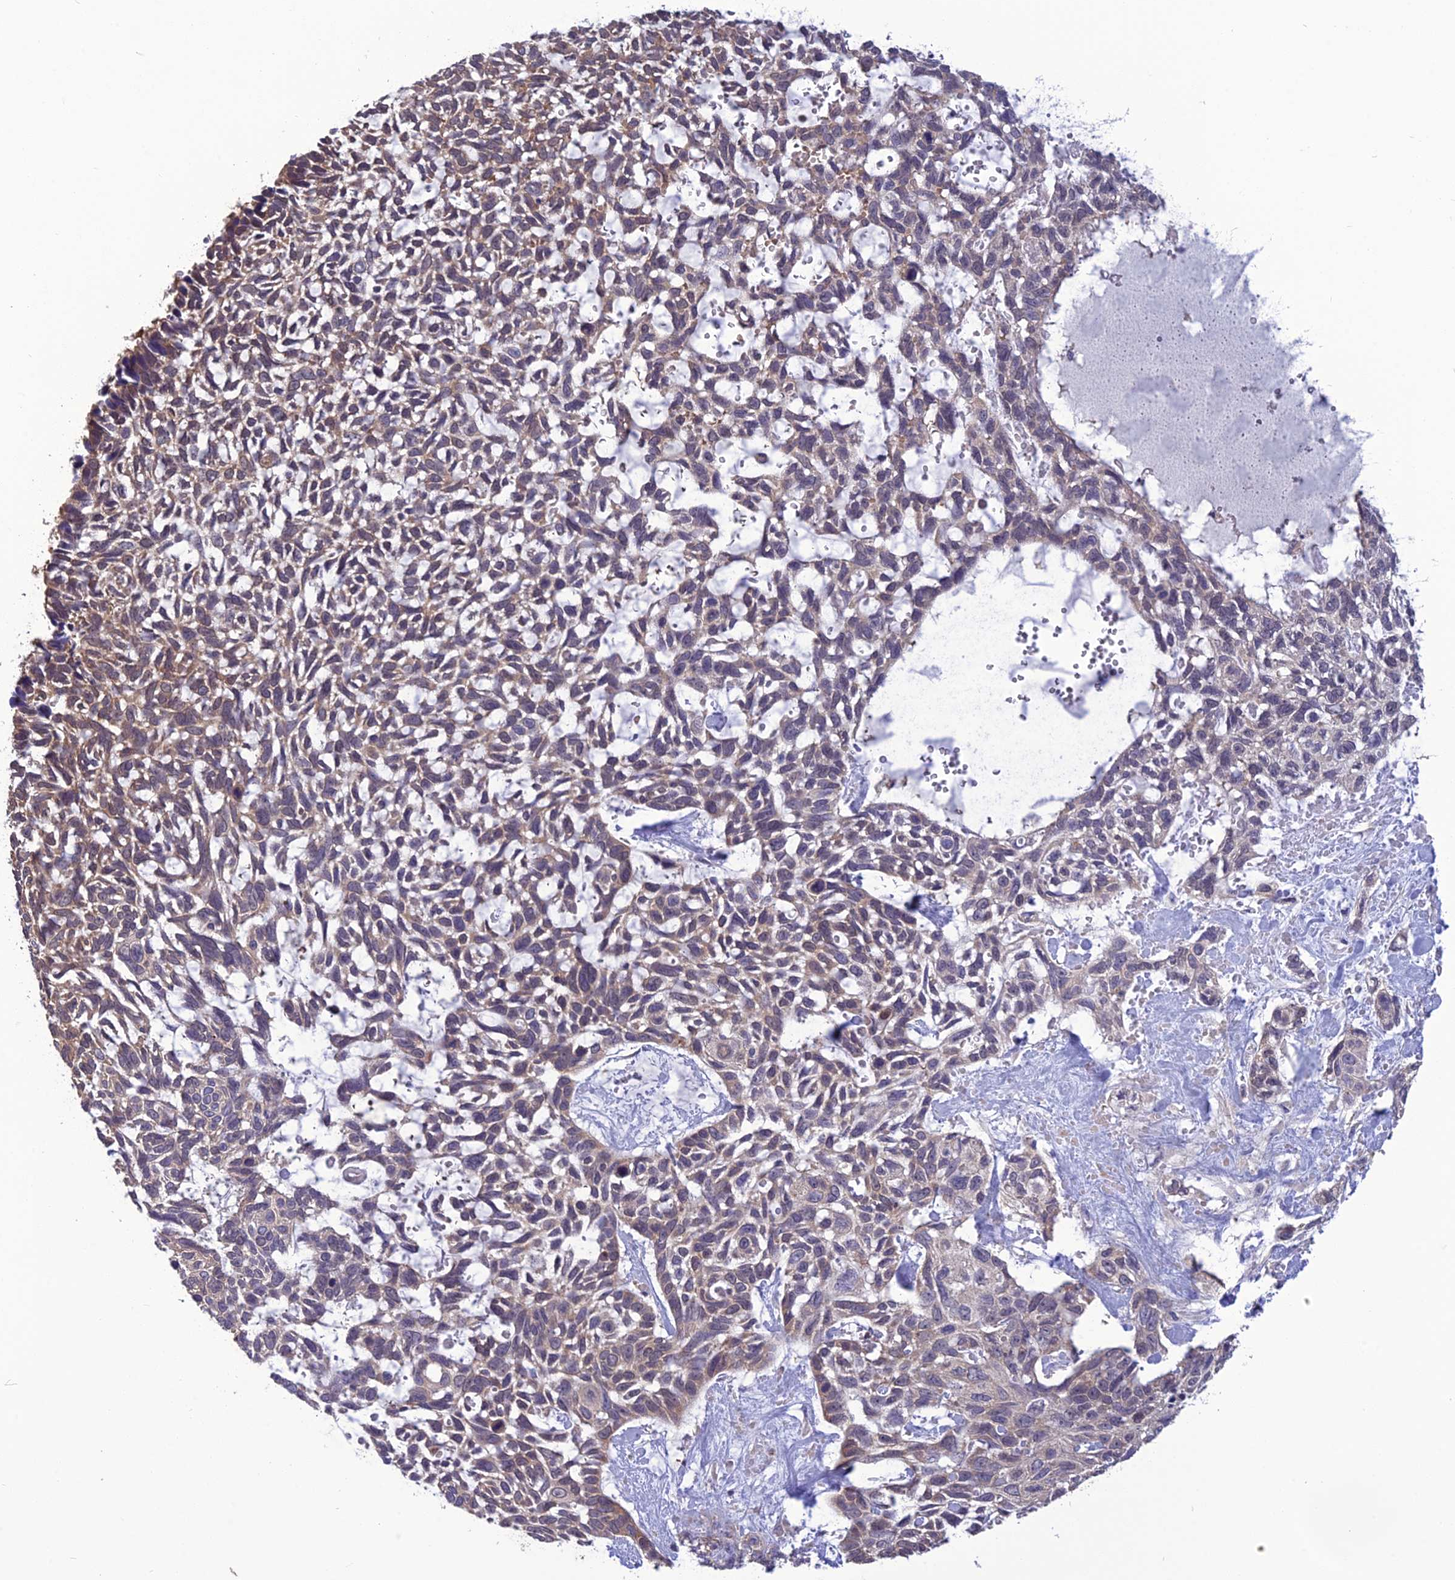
{"staining": {"intensity": "weak", "quantity": "25%-75%", "location": "cytoplasmic/membranous"}, "tissue": "skin cancer", "cell_type": "Tumor cells", "image_type": "cancer", "snomed": [{"axis": "morphology", "description": "Basal cell carcinoma"}, {"axis": "topography", "description": "Skin"}], "caption": "The micrograph displays a brown stain indicating the presence of a protein in the cytoplasmic/membranous of tumor cells in skin cancer (basal cell carcinoma).", "gene": "PSMF1", "patient": {"sex": "male", "age": 88}}